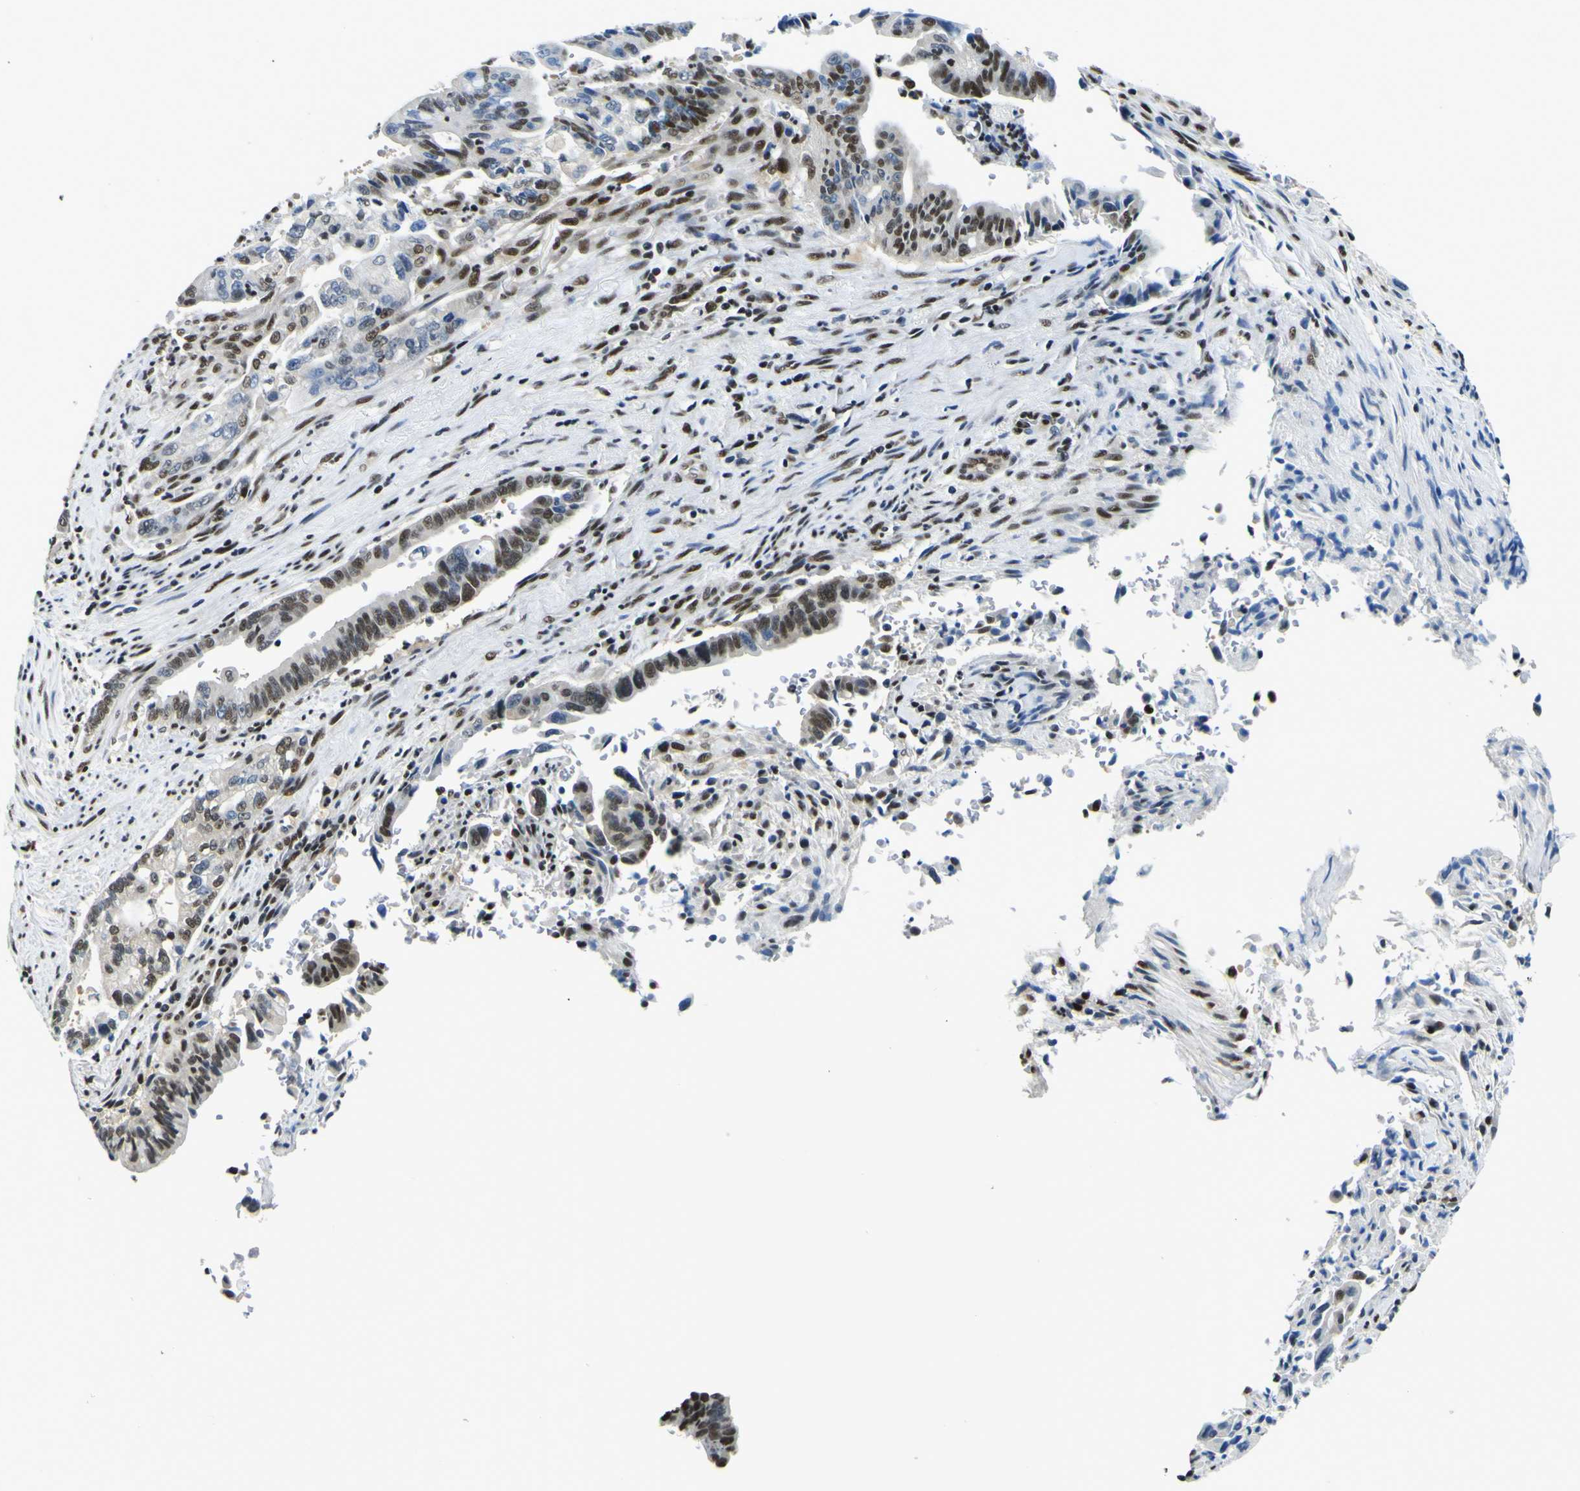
{"staining": {"intensity": "strong", "quantity": ">75%", "location": "nuclear"}, "tissue": "pancreatic cancer", "cell_type": "Tumor cells", "image_type": "cancer", "snomed": [{"axis": "morphology", "description": "Adenocarcinoma, NOS"}, {"axis": "topography", "description": "Pancreas"}], "caption": "Immunohistochemical staining of pancreatic adenocarcinoma displays strong nuclear protein expression in approximately >75% of tumor cells.", "gene": "SP1", "patient": {"sex": "male", "age": 70}}